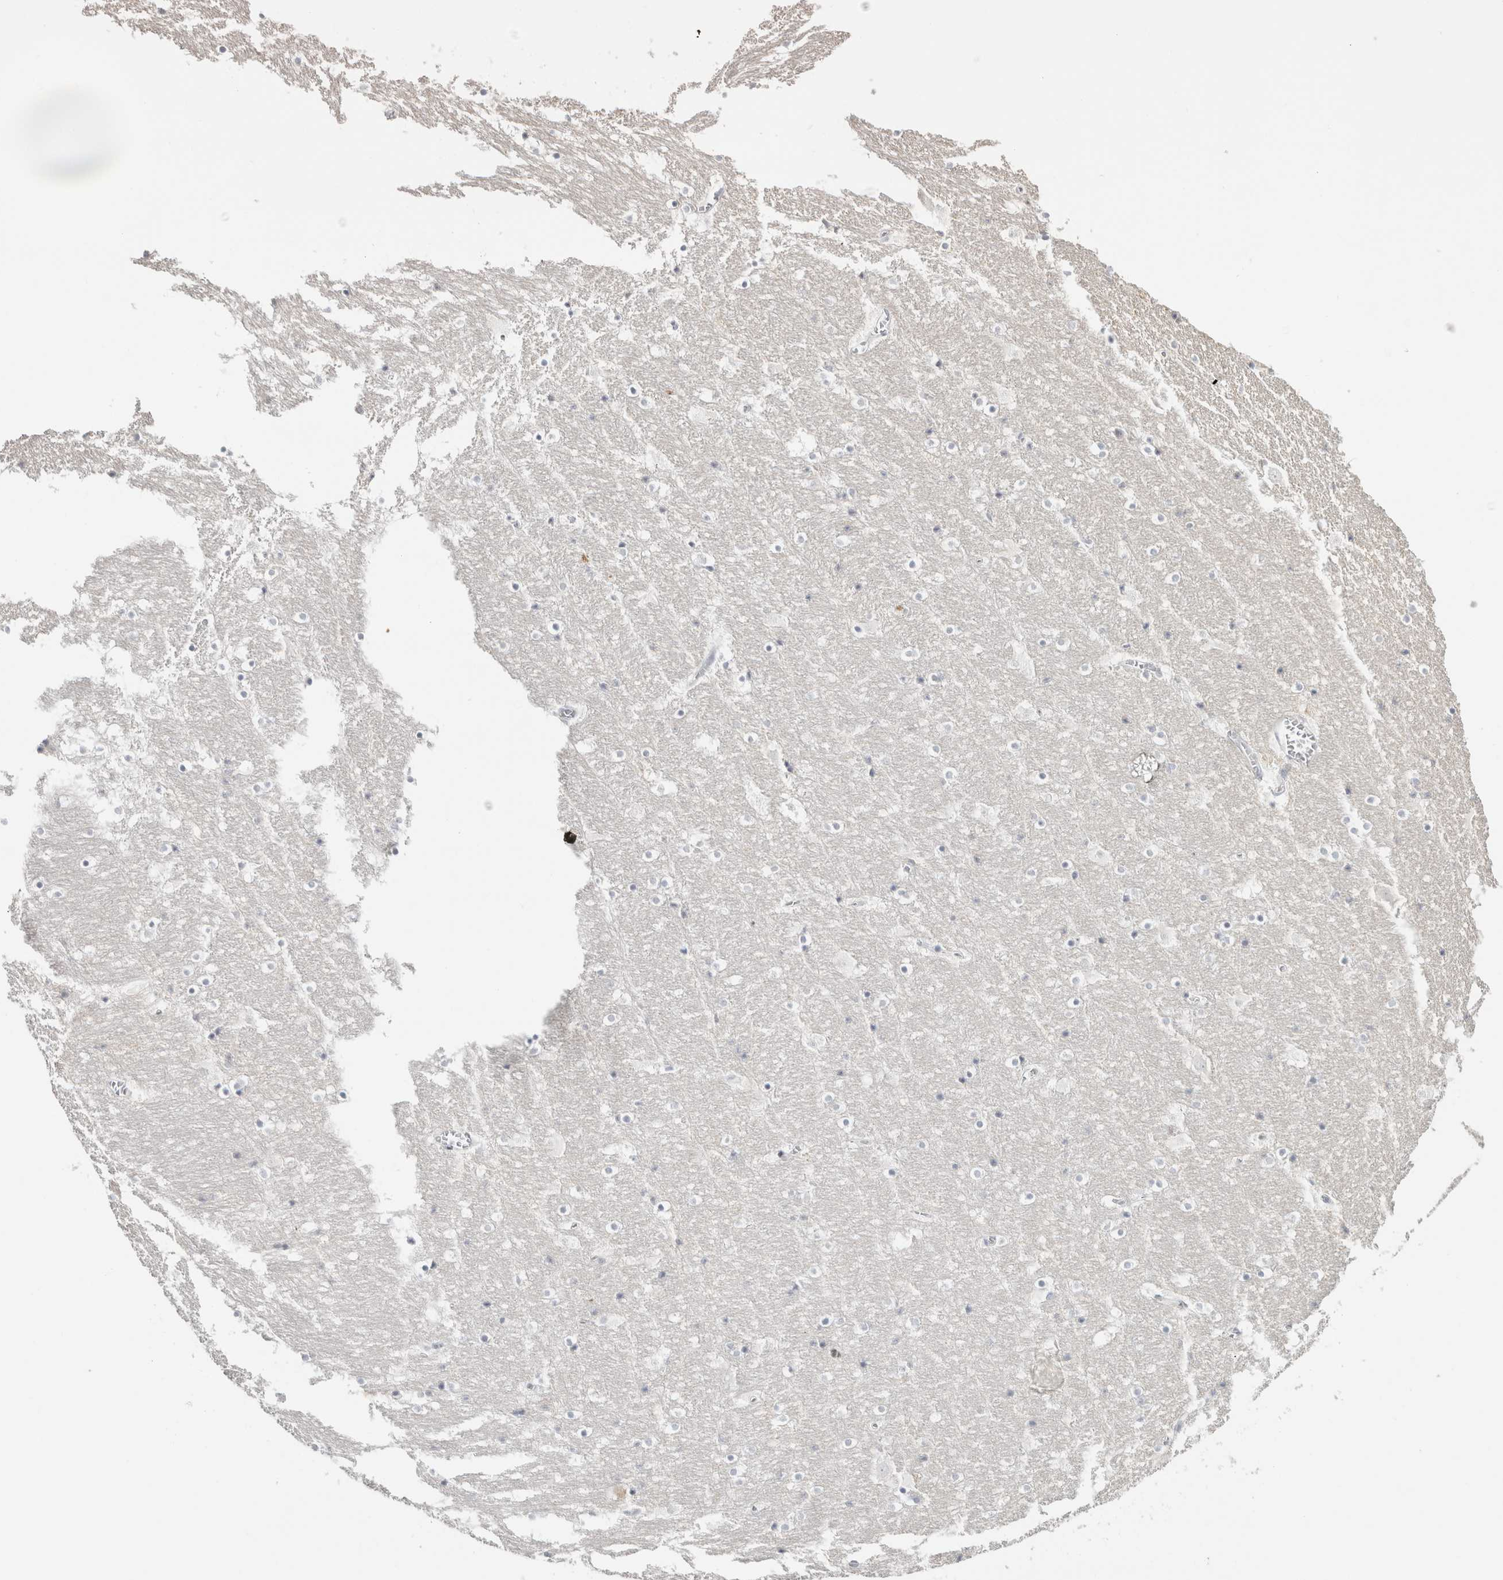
{"staining": {"intensity": "negative", "quantity": "none", "location": "none"}, "tissue": "hippocampus", "cell_type": "Glial cells", "image_type": "normal", "snomed": [{"axis": "morphology", "description": "Normal tissue, NOS"}, {"axis": "topography", "description": "Hippocampus"}], "caption": "Glial cells are negative for brown protein staining in normal hippocampus.", "gene": "RPH3AL", "patient": {"sex": "male", "age": 45}}